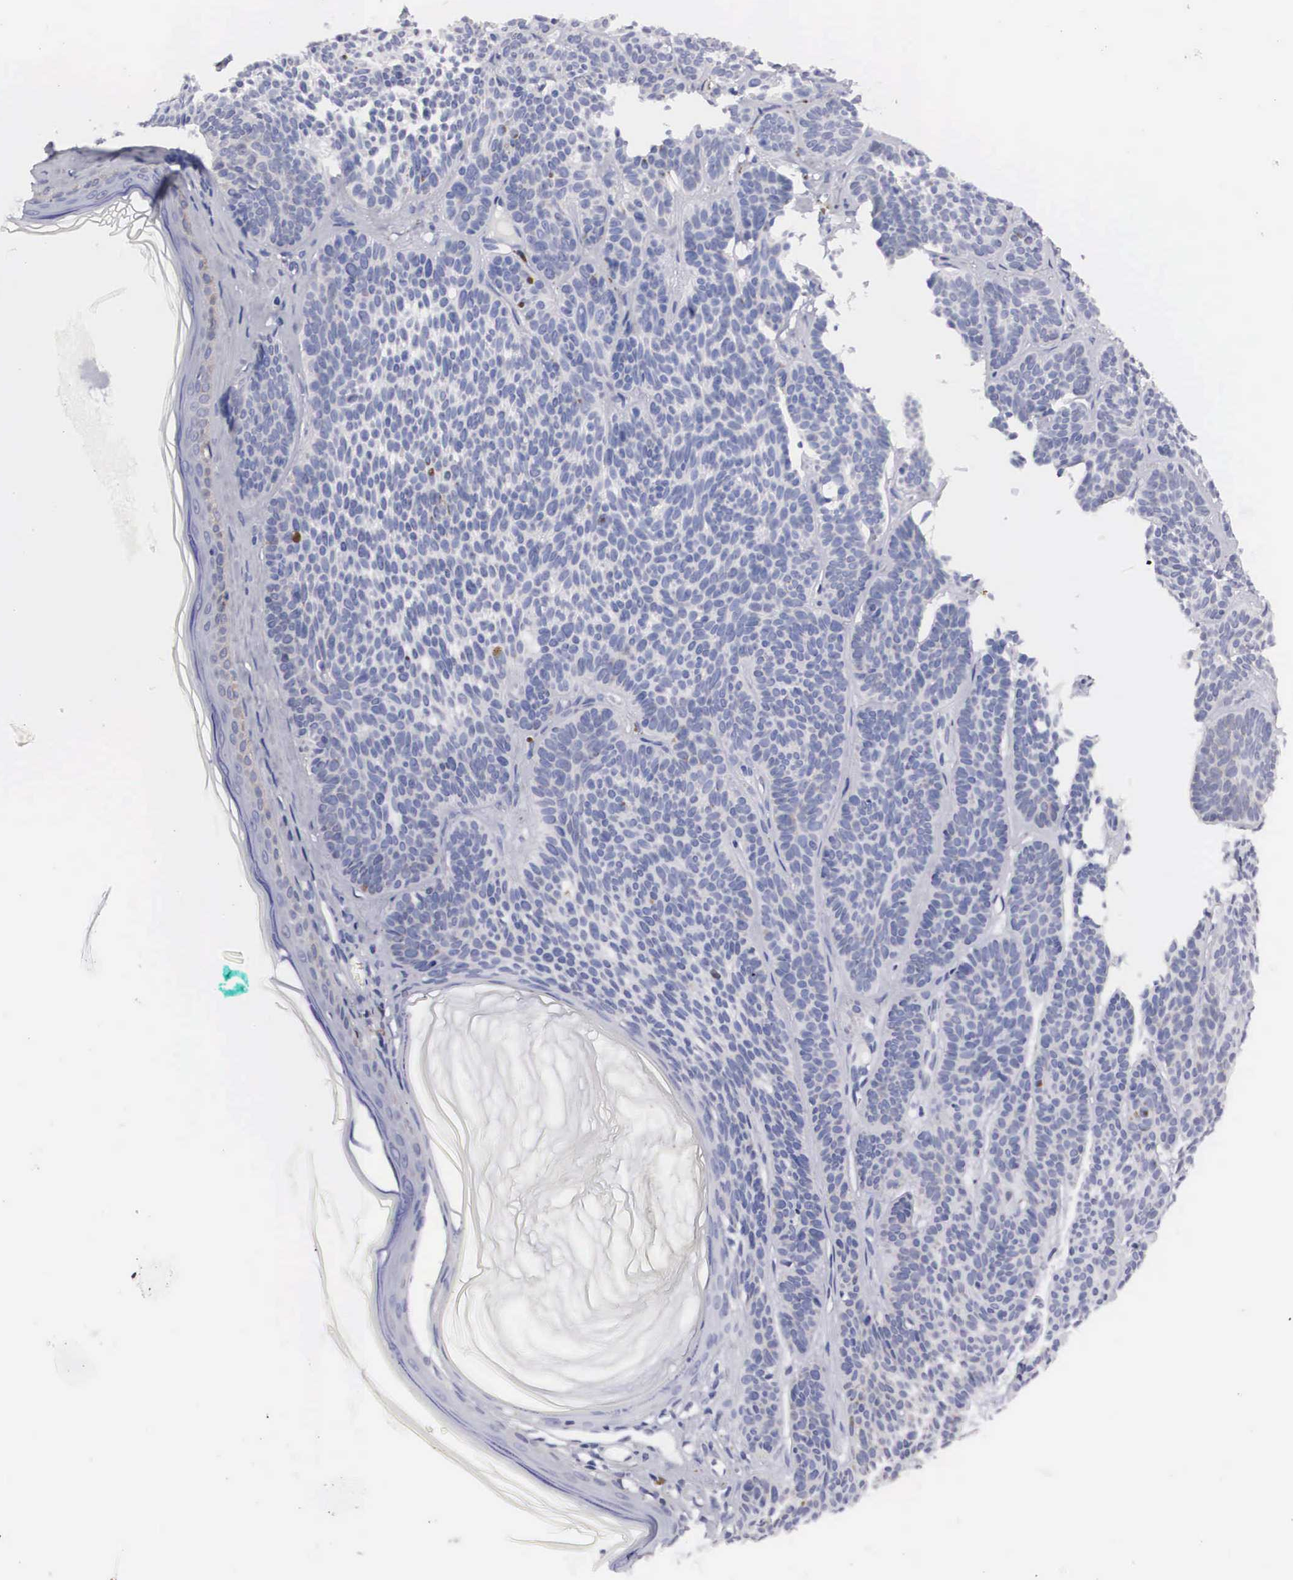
{"staining": {"intensity": "negative", "quantity": "none", "location": "none"}, "tissue": "skin cancer", "cell_type": "Tumor cells", "image_type": "cancer", "snomed": [{"axis": "morphology", "description": "Basal cell carcinoma"}, {"axis": "topography", "description": "Skin"}], "caption": "A micrograph of human skin cancer is negative for staining in tumor cells. (DAB (3,3'-diaminobenzidine) IHC with hematoxylin counter stain).", "gene": "ARMCX3", "patient": {"sex": "female", "age": 62}}